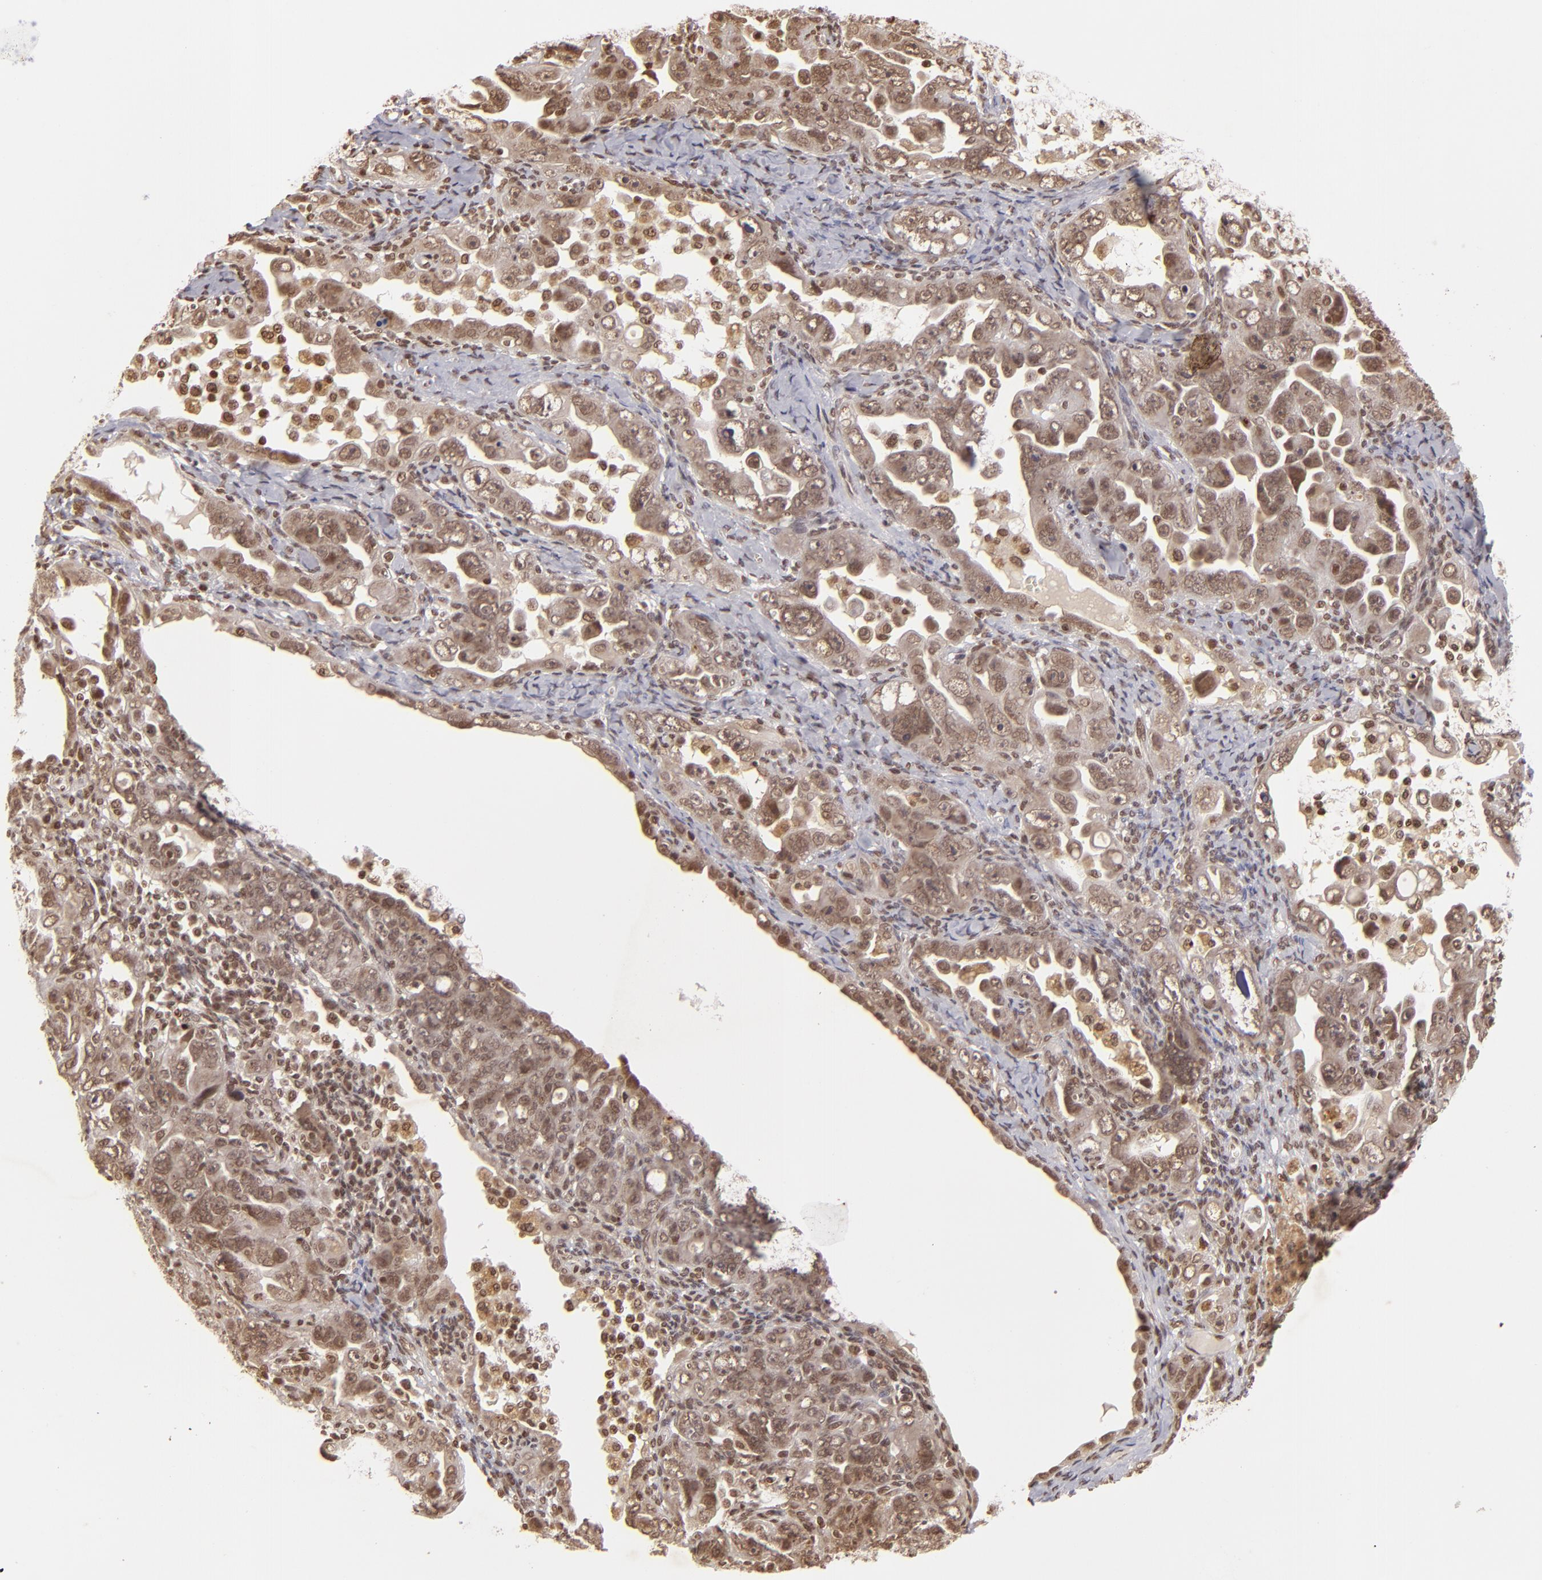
{"staining": {"intensity": "moderate", "quantity": ">75%", "location": "nuclear"}, "tissue": "ovarian cancer", "cell_type": "Tumor cells", "image_type": "cancer", "snomed": [{"axis": "morphology", "description": "Cystadenocarcinoma, serous, NOS"}, {"axis": "topography", "description": "Ovary"}], "caption": "Immunohistochemical staining of ovarian cancer (serous cystadenocarcinoma) reveals medium levels of moderate nuclear positivity in approximately >75% of tumor cells.", "gene": "CUL3", "patient": {"sex": "female", "age": 66}}